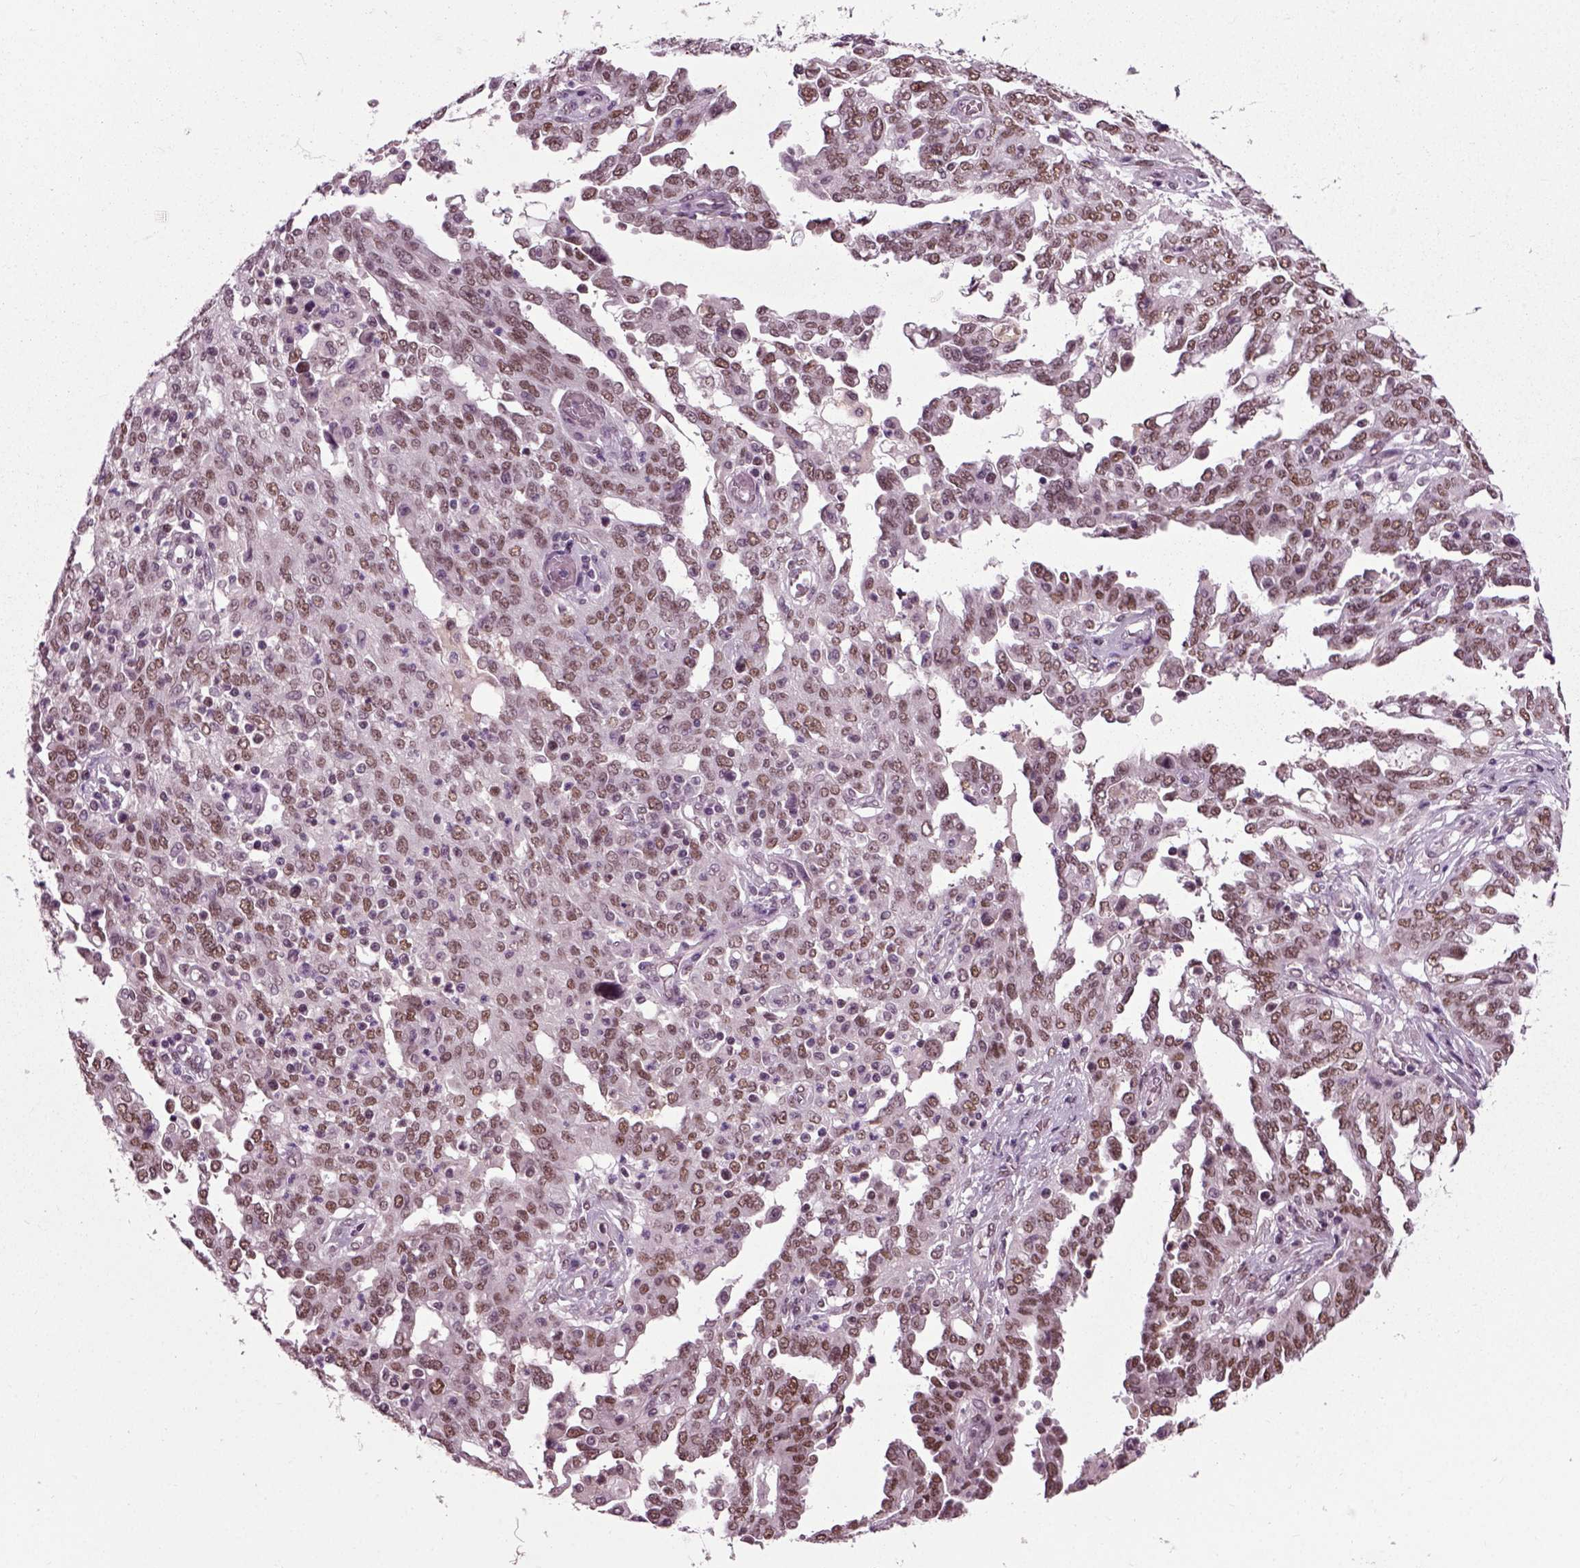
{"staining": {"intensity": "moderate", "quantity": ">75%", "location": "nuclear"}, "tissue": "ovarian cancer", "cell_type": "Tumor cells", "image_type": "cancer", "snomed": [{"axis": "morphology", "description": "Cystadenocarcinoma, serous, NOS"}, {"axis": "topography", "description": "Ovary"}], "caption": "Protein positivity by immunohistochemistry reveals moderate nuclear positivity in approximately >75% of tumor cells in serous cystadenocarcinoma (ovarian).", "gene": "RCOR3", "patient": {"sex": "female", "age": 67}}